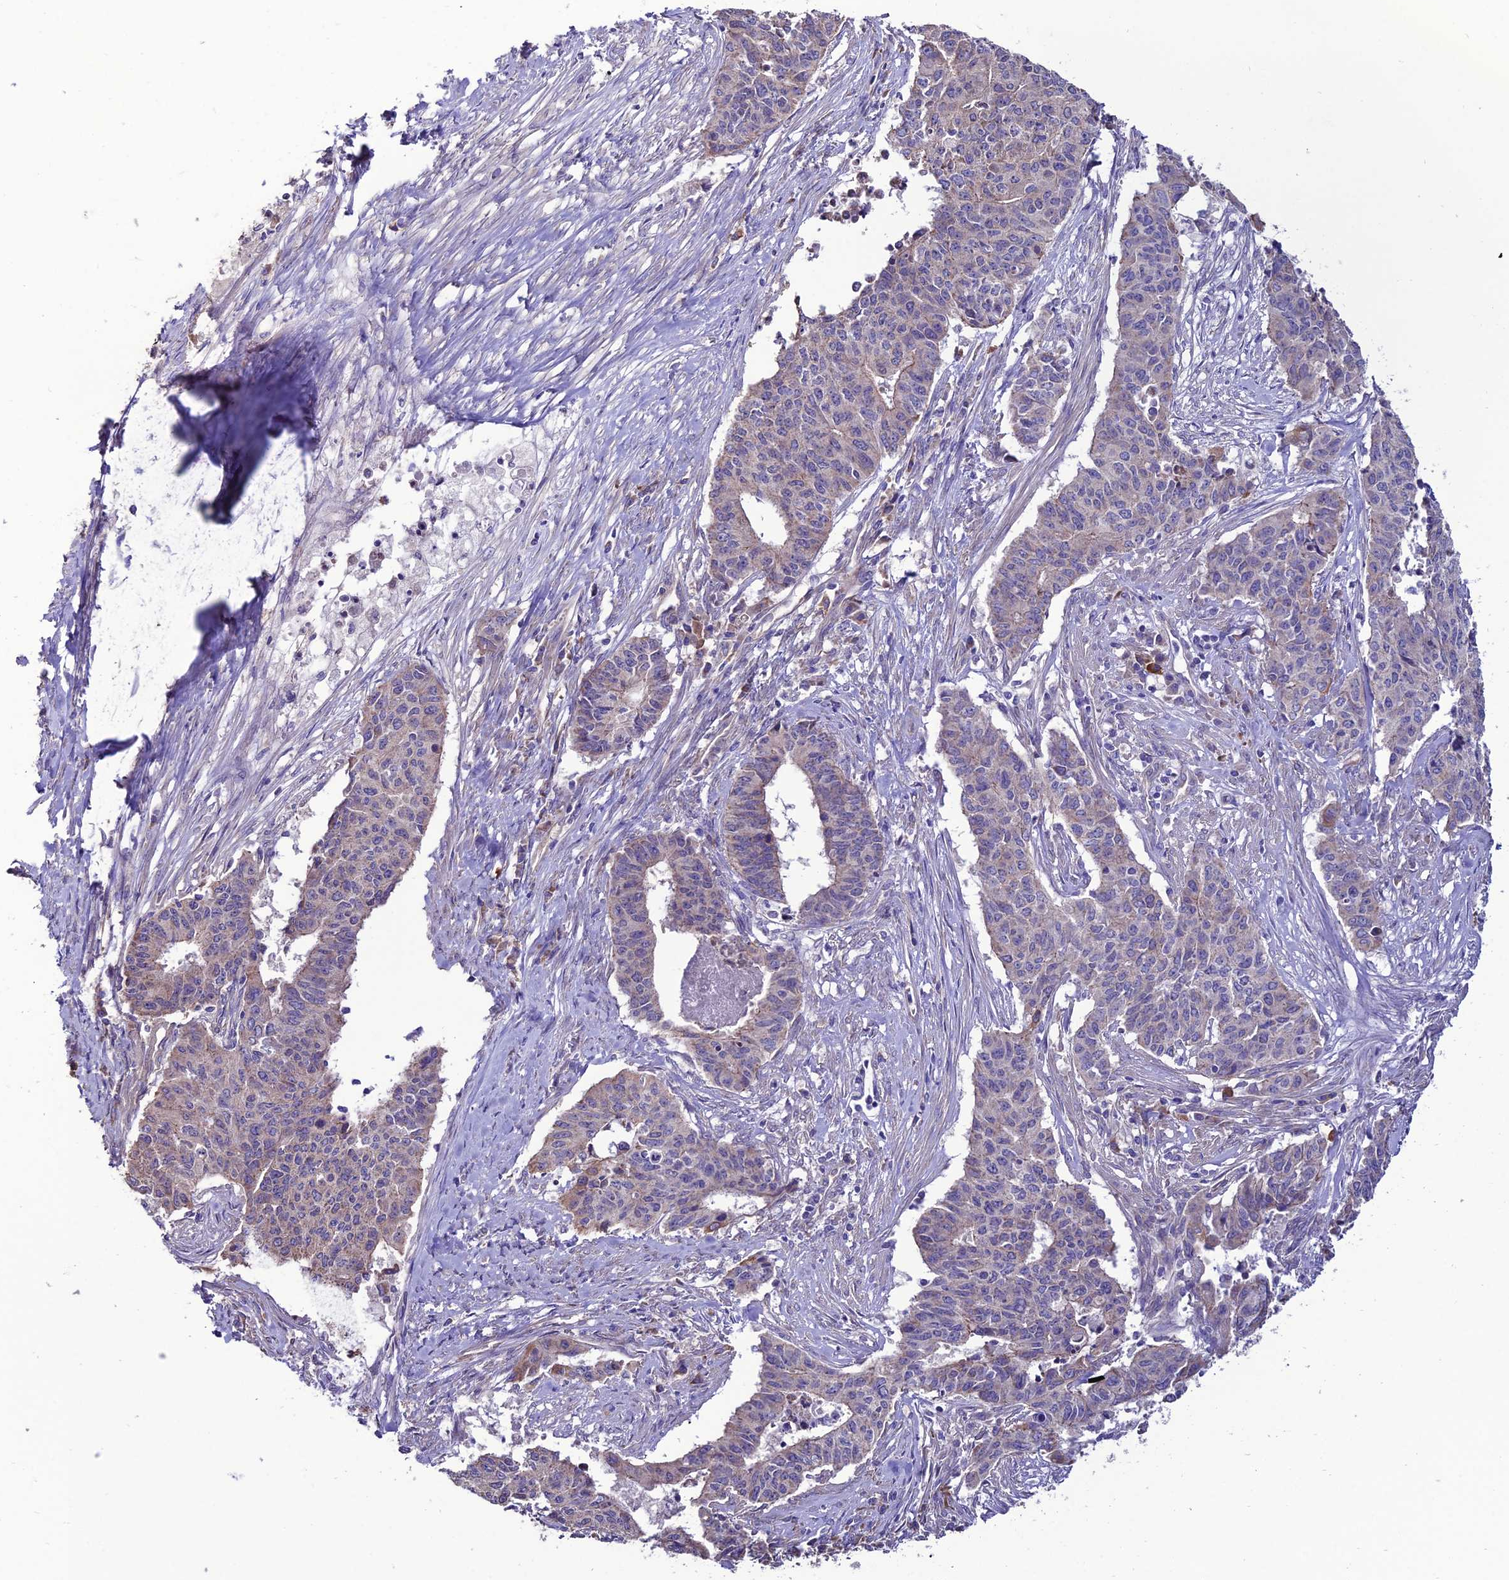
{"staining": {"intensity": "weak", "quantity": "<25%", "location": "cytoplasmic/membranous"}, "tissue": "endometrial cancer", "cell_type": "Tumor cells", "image_type": "cancer", "snomed": [{"axis": "morphology", "description": "Adenocarcinoma, NOS"}, {"axis": "topography", "description": "Endometrium"}], "caption": "Human adenocarcinoma (endometrial) stained for a protein using immunohistochemistry displays no positivity in tumor cells.", "gene": "HOGA1", "patient": {"sex": "female", "age": 59}}